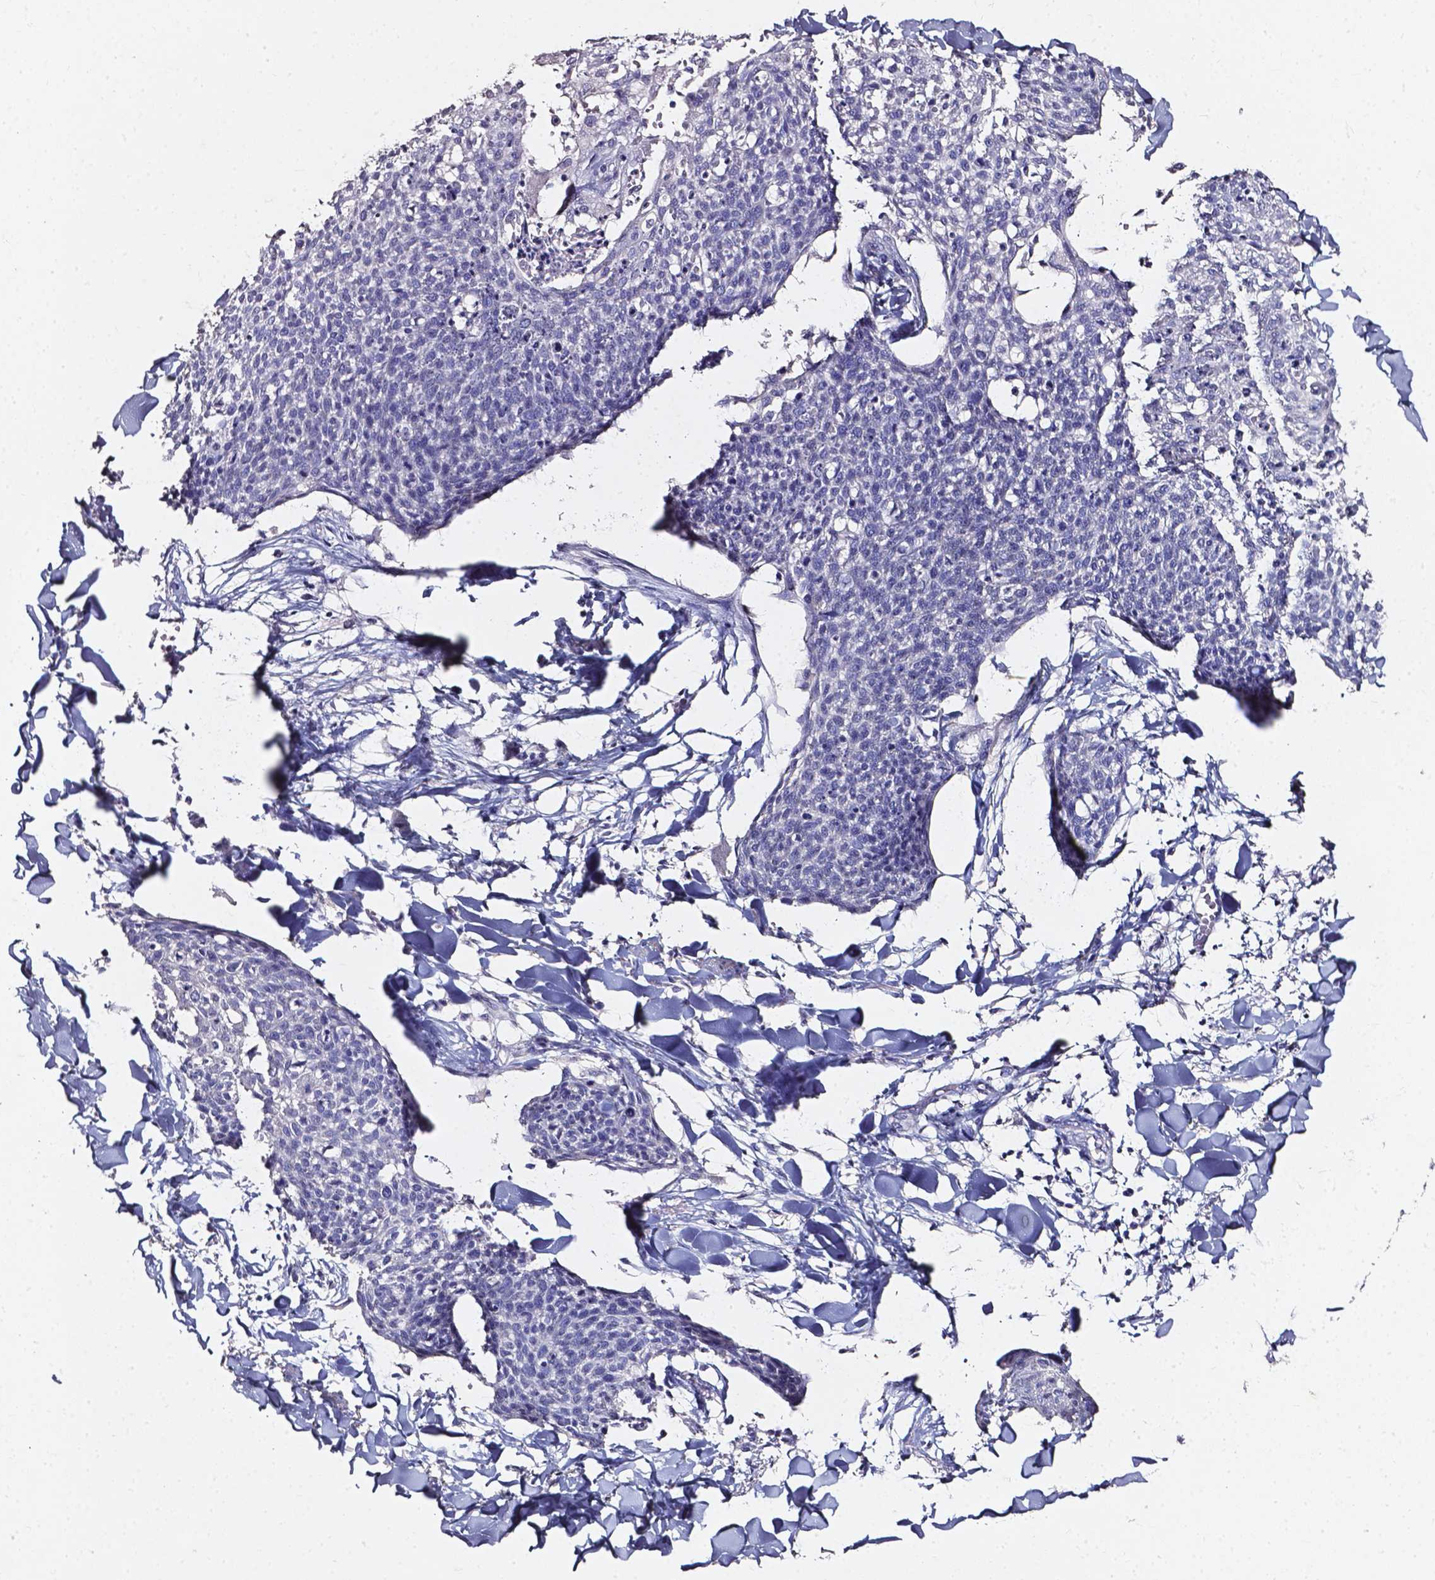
{"staining": {"intensity": "negative", "quantity": "none", "location": "none"}, "tissue": "skin cancer", "cell_type": "Tumor cells", "image_type": "cancer", "snomed": [{"axis": "morphology", "description": "Squamous cell carcinoma, NOS"}, {"axis": "topography", "description": "Skin"}, {"axis": "topography", "description": "Vulva"}], "caption": "This micrograph is of skin cancer (squamous cell carcinoma) stained with immunohistochemistry (IHC) to label a protein in brown with the nuclei are counter-stained blue. There is no staining in tumor cells.", "gene": "AKR1B10", "patient": {"sex": "female", "age": 75}}